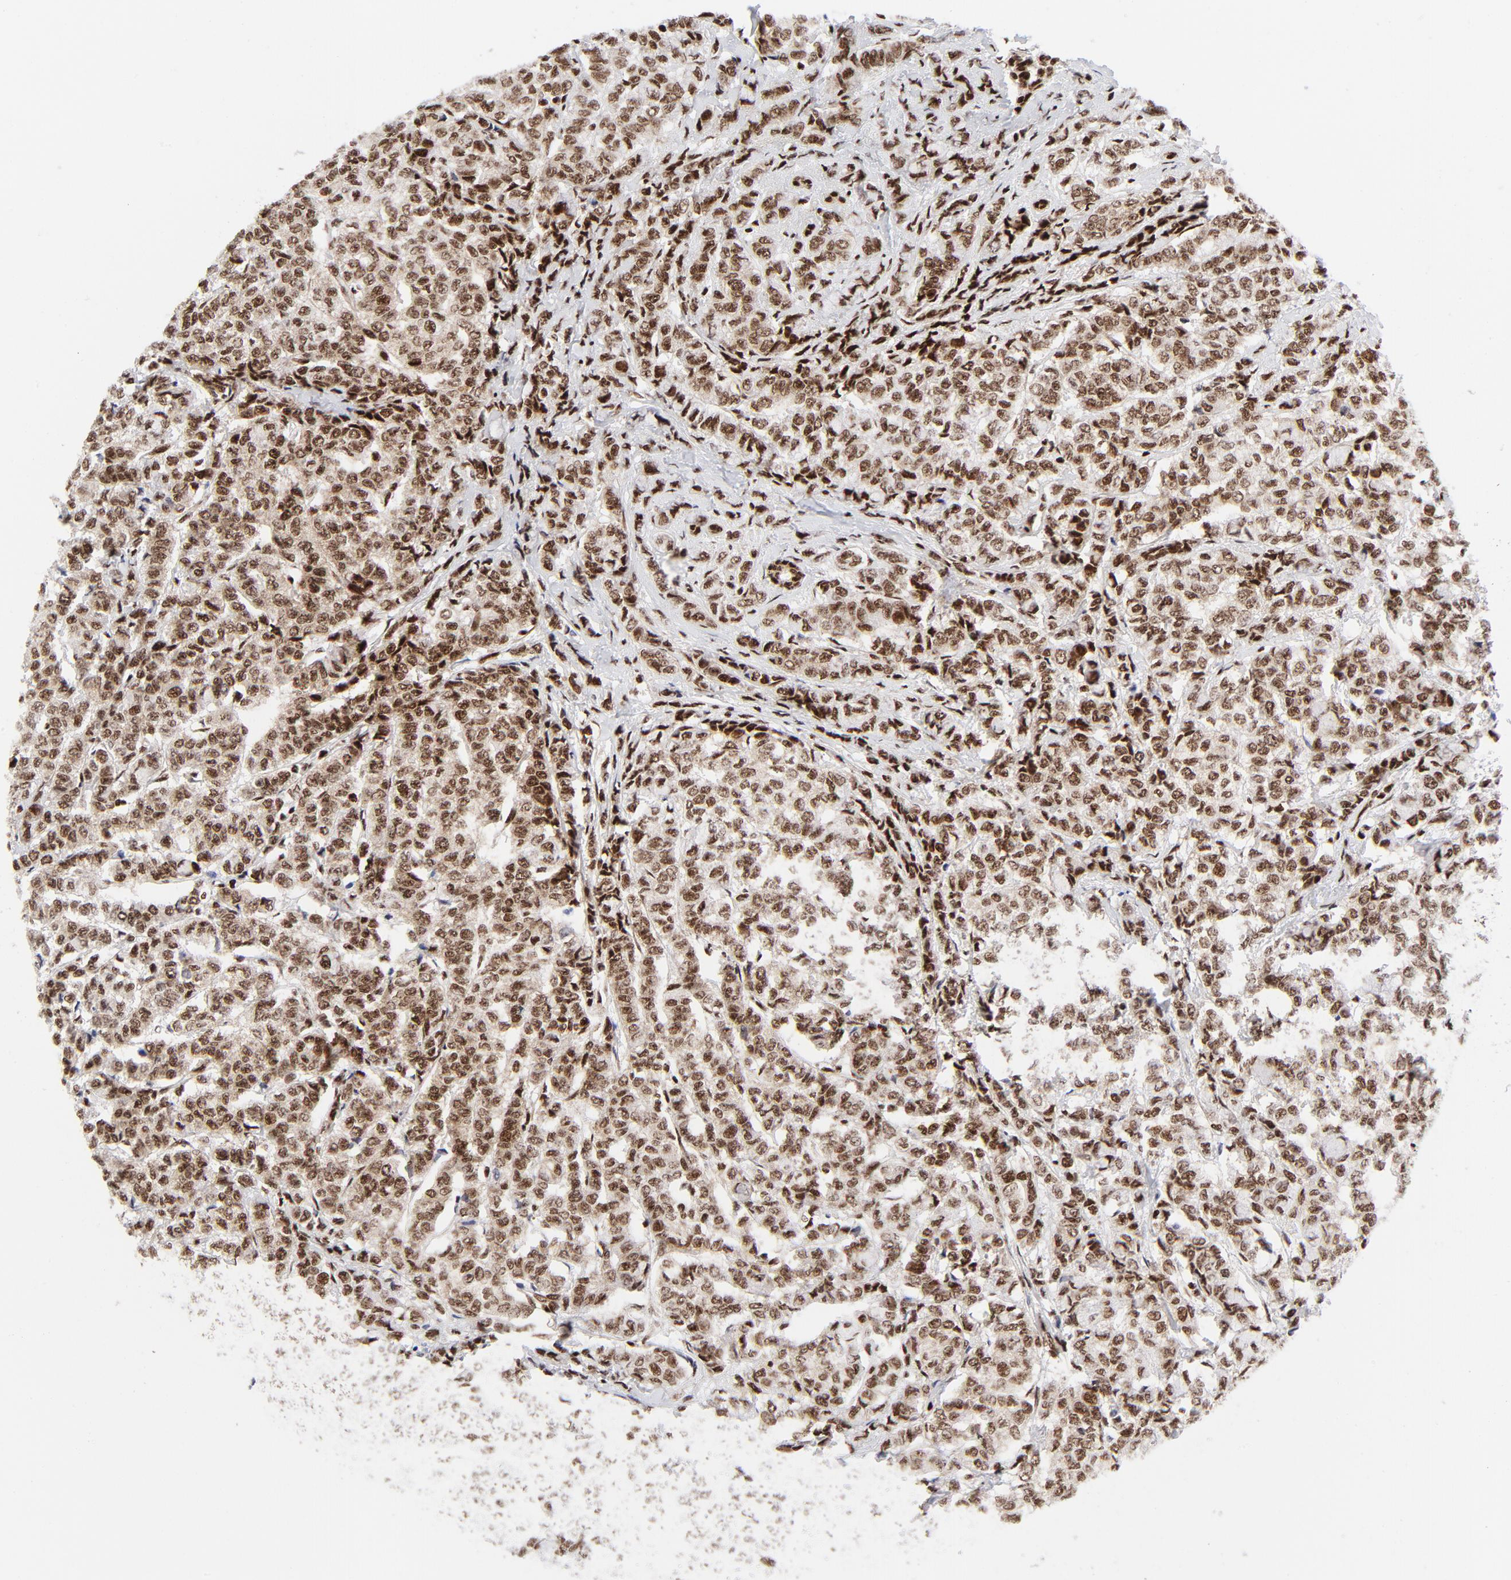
{"staining": {"intensity": "moderate", "quantity": ">75%", "location": "nuclear"}, "tissue": "breast cancer", "cell_type": "Tumor cells", "image_type": "cancer", "snomed": [{"axis": "morphology", "description": "Lobular carcinoma"}, {"axis": "topography", "description": "Breast"}], "caption": "Breast cancer stained with DAB (3,3'-diaminobenzidine) IHC shows medium levels of moderate nuclear staining in approximately >75% of tumor cells. Using DAB (brown) and hematoxylin (blue) stains, captured at high magnification using brightfield microscopy.", "gene": "NFYB", "patient": {"sex": "female", "age": 60}}